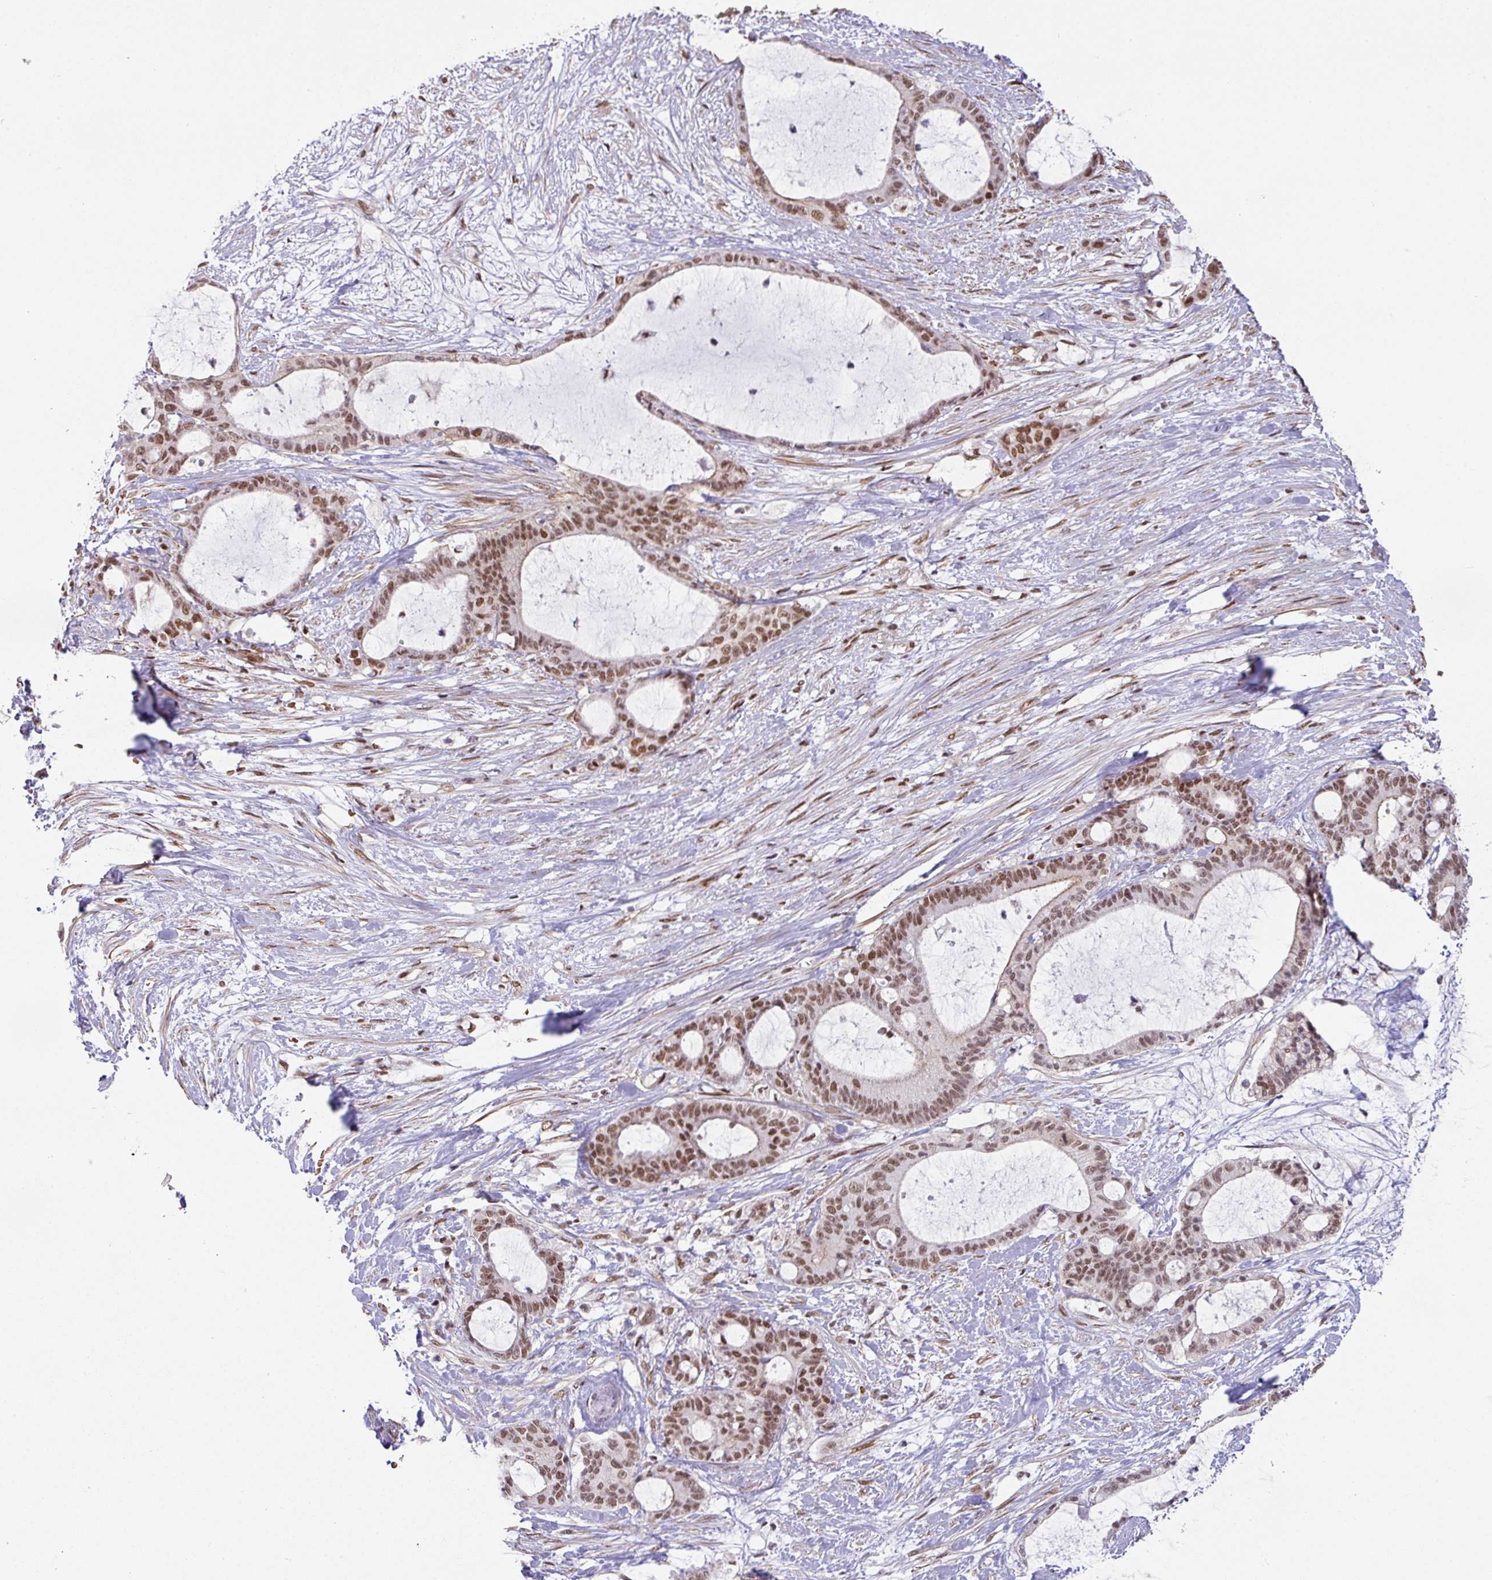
{"staining": {"intensity": "moderate", "quantity": ">75%", "location": "nuclear"}, "tissue": "liver cancer", "cell_type": "Tumor cells", "image_type": "cancer", "snomed": [{"axis": "morphology", "description": "Normal tissue, NOS"}, {"axis": "morphology", "description": "Cholangiocarcinoma"}, {"axis": "topography", "description": "Liver"}, {"axis": "topography", "description": "Peripheral nerve tissue"}], "caption": "Immunohistochemical staining of liver cholangiocarcinoma demonstrates medium levels of moderate nuclear protein expression in approximately >75% of tumor cells.", "gene": "NCOA5", "patient": {"sex": "female", "age": 73}}